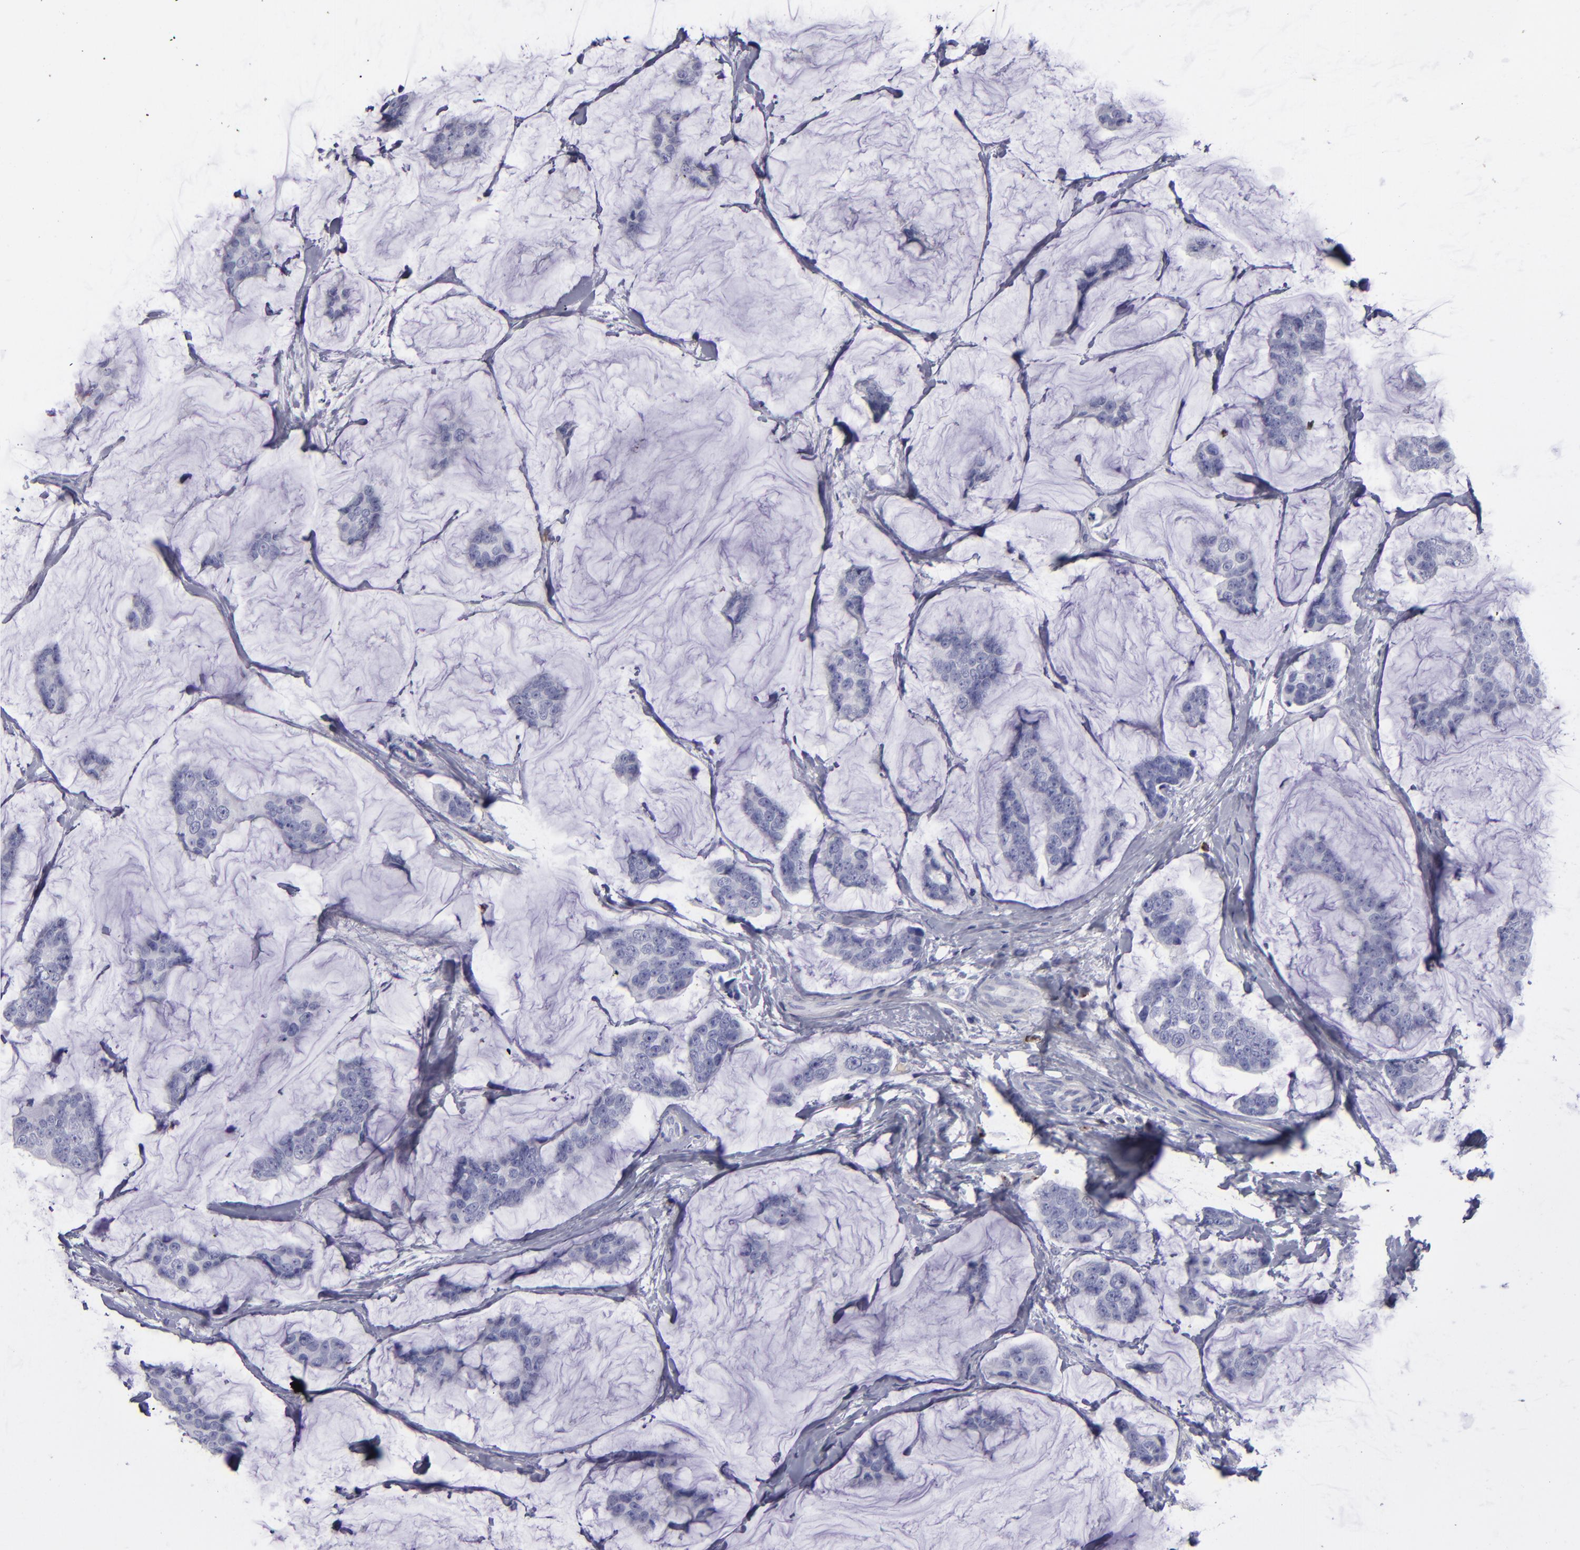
{"staining": {"intensity": "negative", "quantity": "none", "location": "none"}, "tissue": "breast cancer", "cell_type": "Tumor cells", "image_type": "cancer", "snomed": [{"axis": "morphology", "description": "Normal tissue, NOS"}, {"axis": "morphology", "description": "Duct carcinoma"}, {"axis": "topography", "description": "Breast"}], "caption": "Immunohistochemical staining of human invasive ductal carcinoma (breast) displays no significant positivity in tumor cells.", "gene": "CD2", "patient": {"sex": "female", "age": 50}}